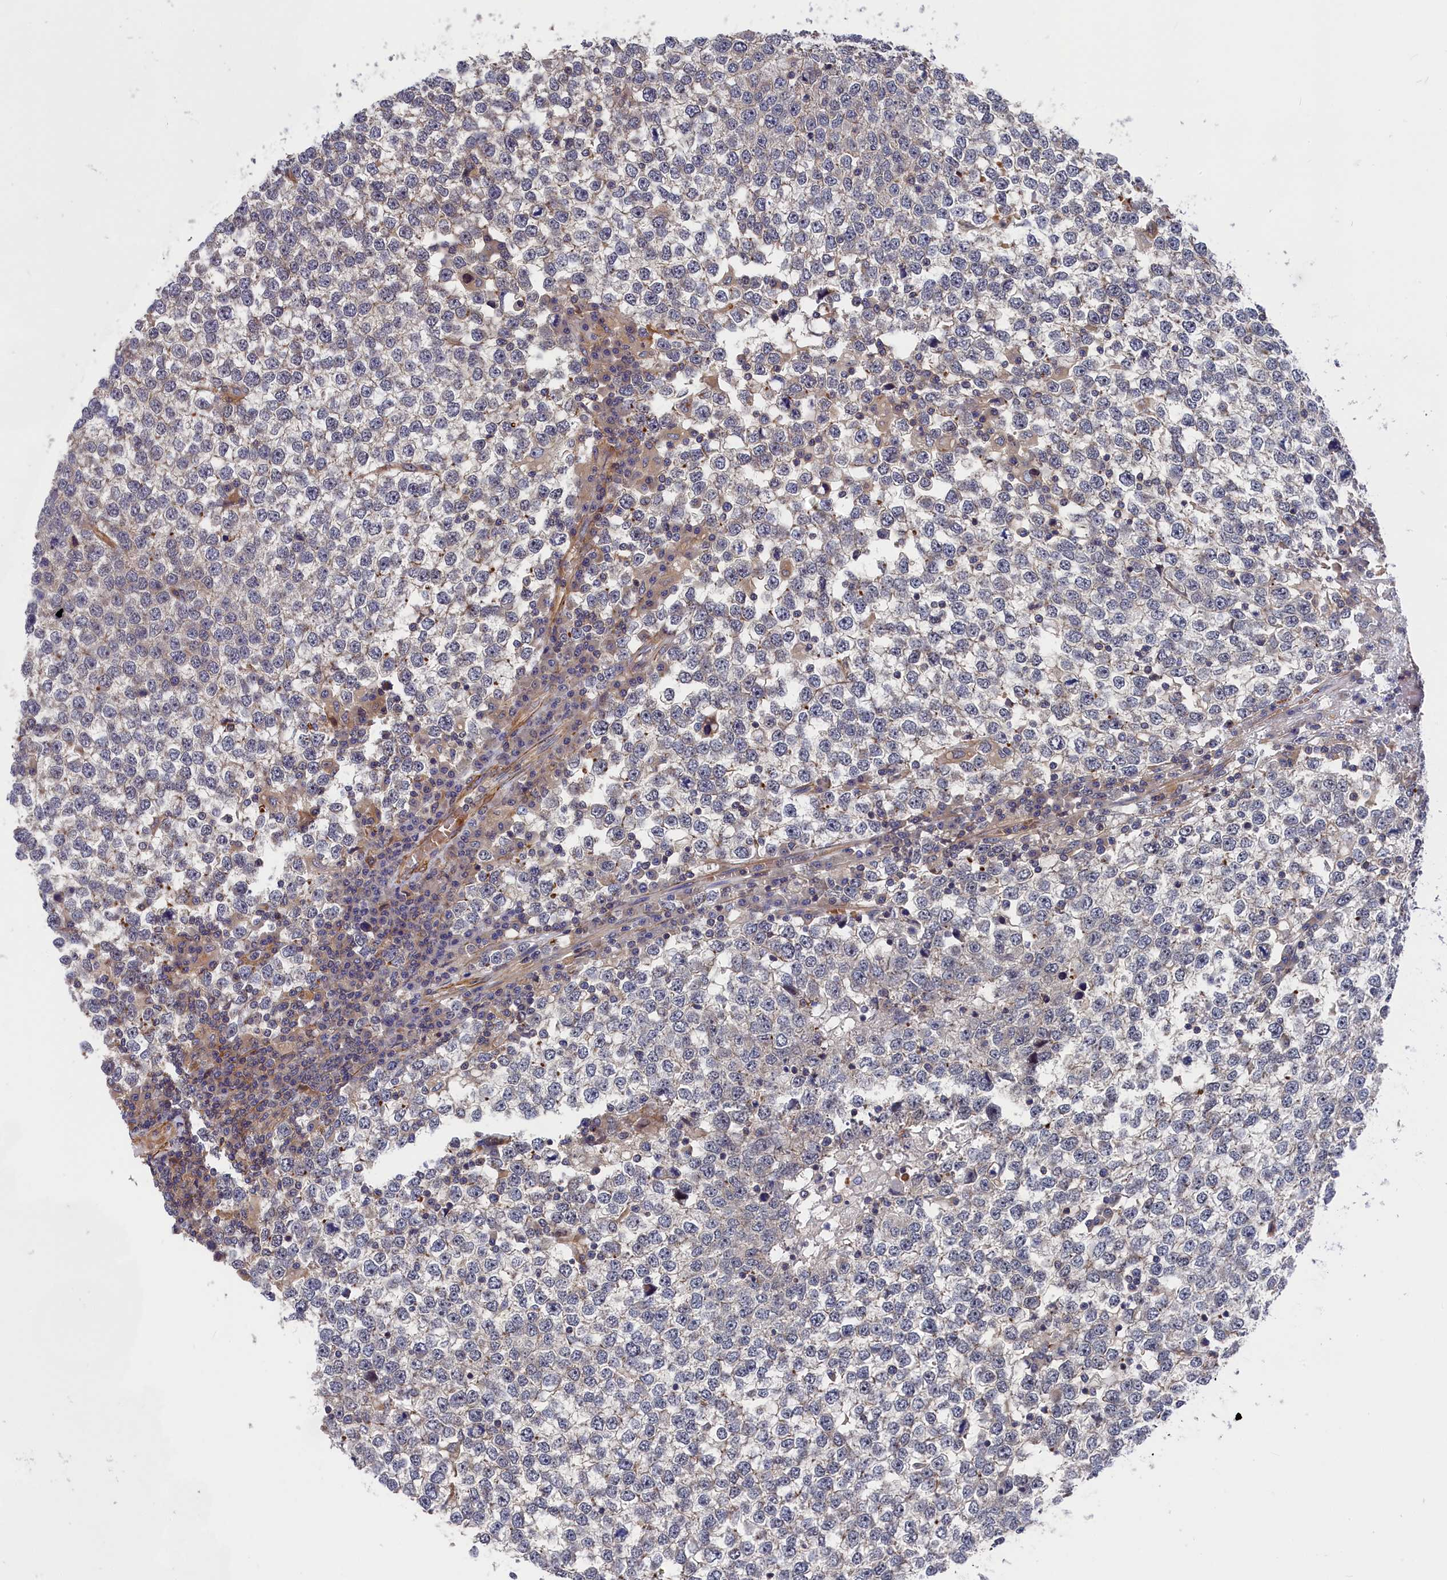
{"staining": {"intensity": "weak", "quantity": "25%-75%", "location": "cytoplasmic/membranous"}, "tissue": "testis cancer", "cell_type": "Tumor cells", "image_type": "cancer", "snomed": [{"axis": "morphology", "description": "Seminoma, NOS"}, {"axis": "topography", "description": "Testis"}], "caption": "The photomicrograph demonstrates immunohistochemical staining of testis cancer (seminoma). There is weak cytoplasmic/membranous expression is identified in approximately 25%-75% of tumor cells.", "gene": "LDHD", "patient": {"sex": "male", "age": 65}}